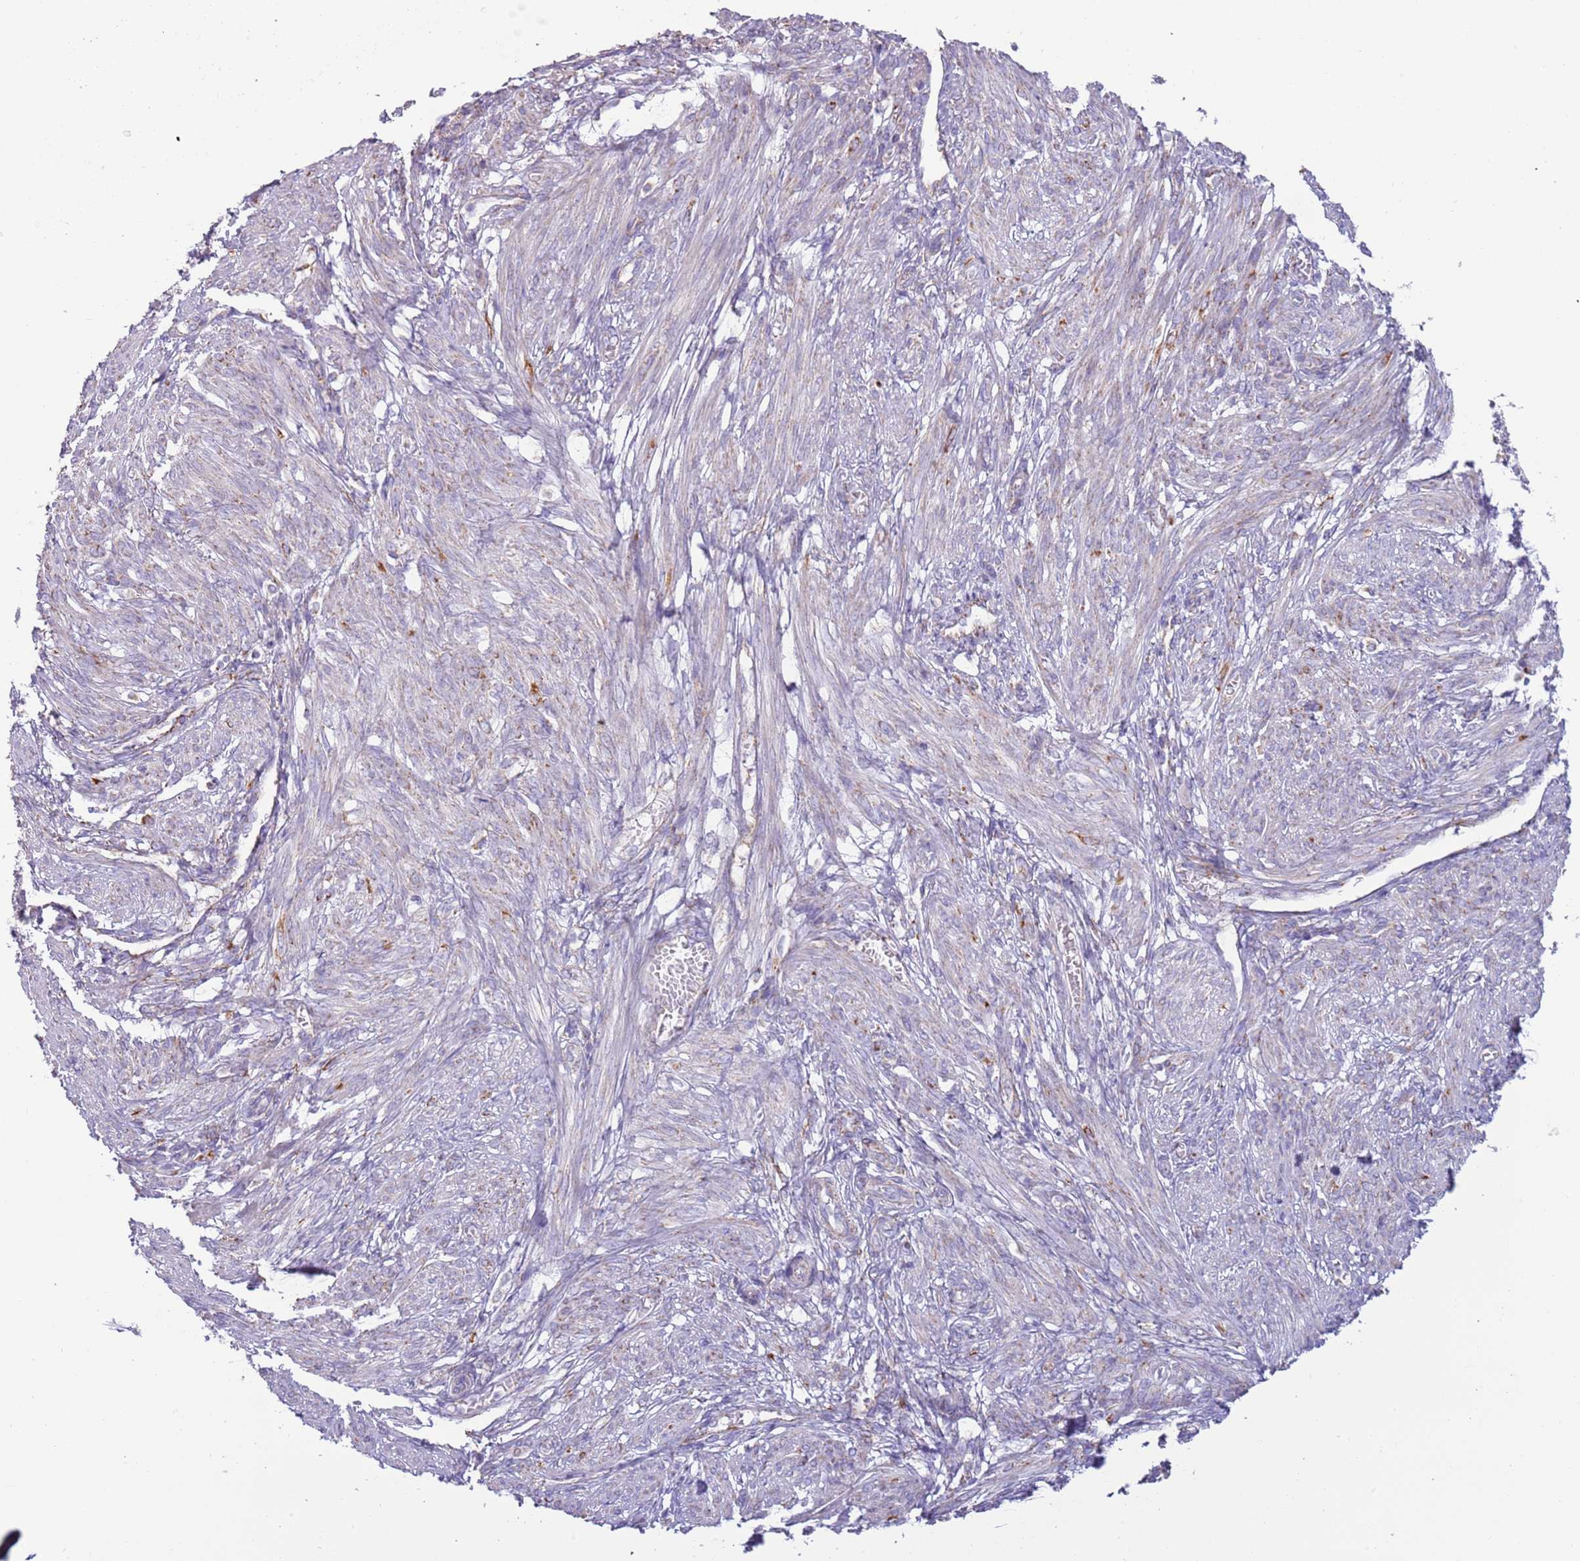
{"staining": {"intensity": "negative", "quantity": "none", "location": "none"}, "tissue": "smooth muscle", "cell_type": "Smooth muscle cells", "image_type": "normal", "snomed": [{"axis": "morphology", "description": "Normal tissue, NOS"}, {"axis": "topography", "description": "Smooth muscle"}], "caption": "DAB immunohistochemical staining of unremarkable smooth muscle exhibits no significant staining in smooth muscle cells.", "gene": "RNF222", "patient": {"sex": "female", "age": 39}}